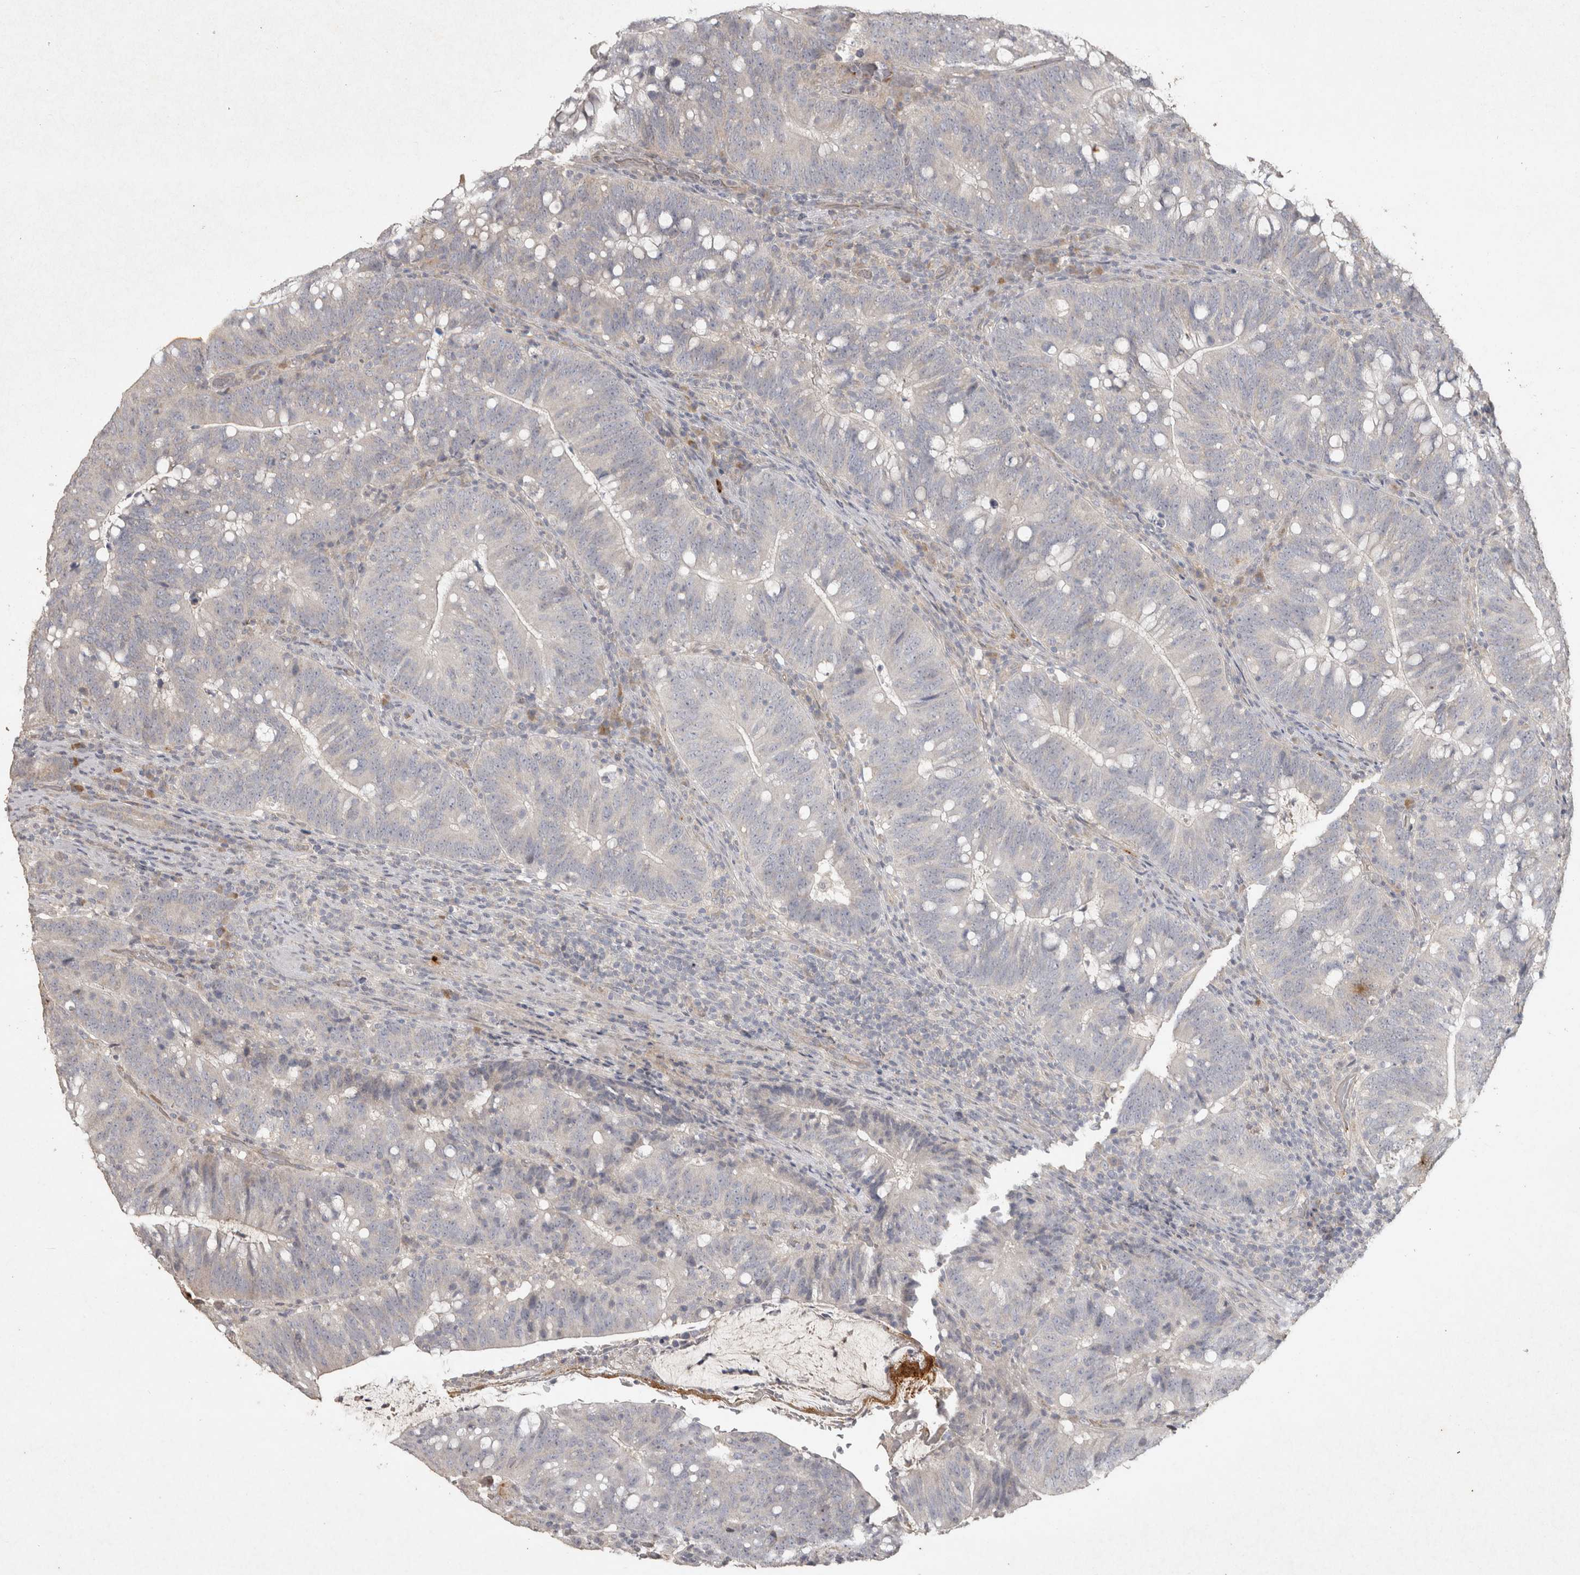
{"staining": {"intensity": "negative", "quantity": "none", "location": "none"}, "tissue": "colorectal cancer", "cell_type": "Tumor cells", "image_type": "cancer", "snomed": [{"axis": "morphology", "description": "Adenocarcinoma, NOS"}, {"axis": "topography", "description": "Colon"}], "caption": "An immunohistochemistry image of colorectal adenocarcinoma is shown. There is no staining in tumor cells of colorectal adenocarcinoma. (Brightfield microscopy of DAB (3,3'-diaminobenzidine) immunohistochemistry (IHC) at high magnification).", "gene": "OSTN", "patient": {"sex": "female", "age": 66}}